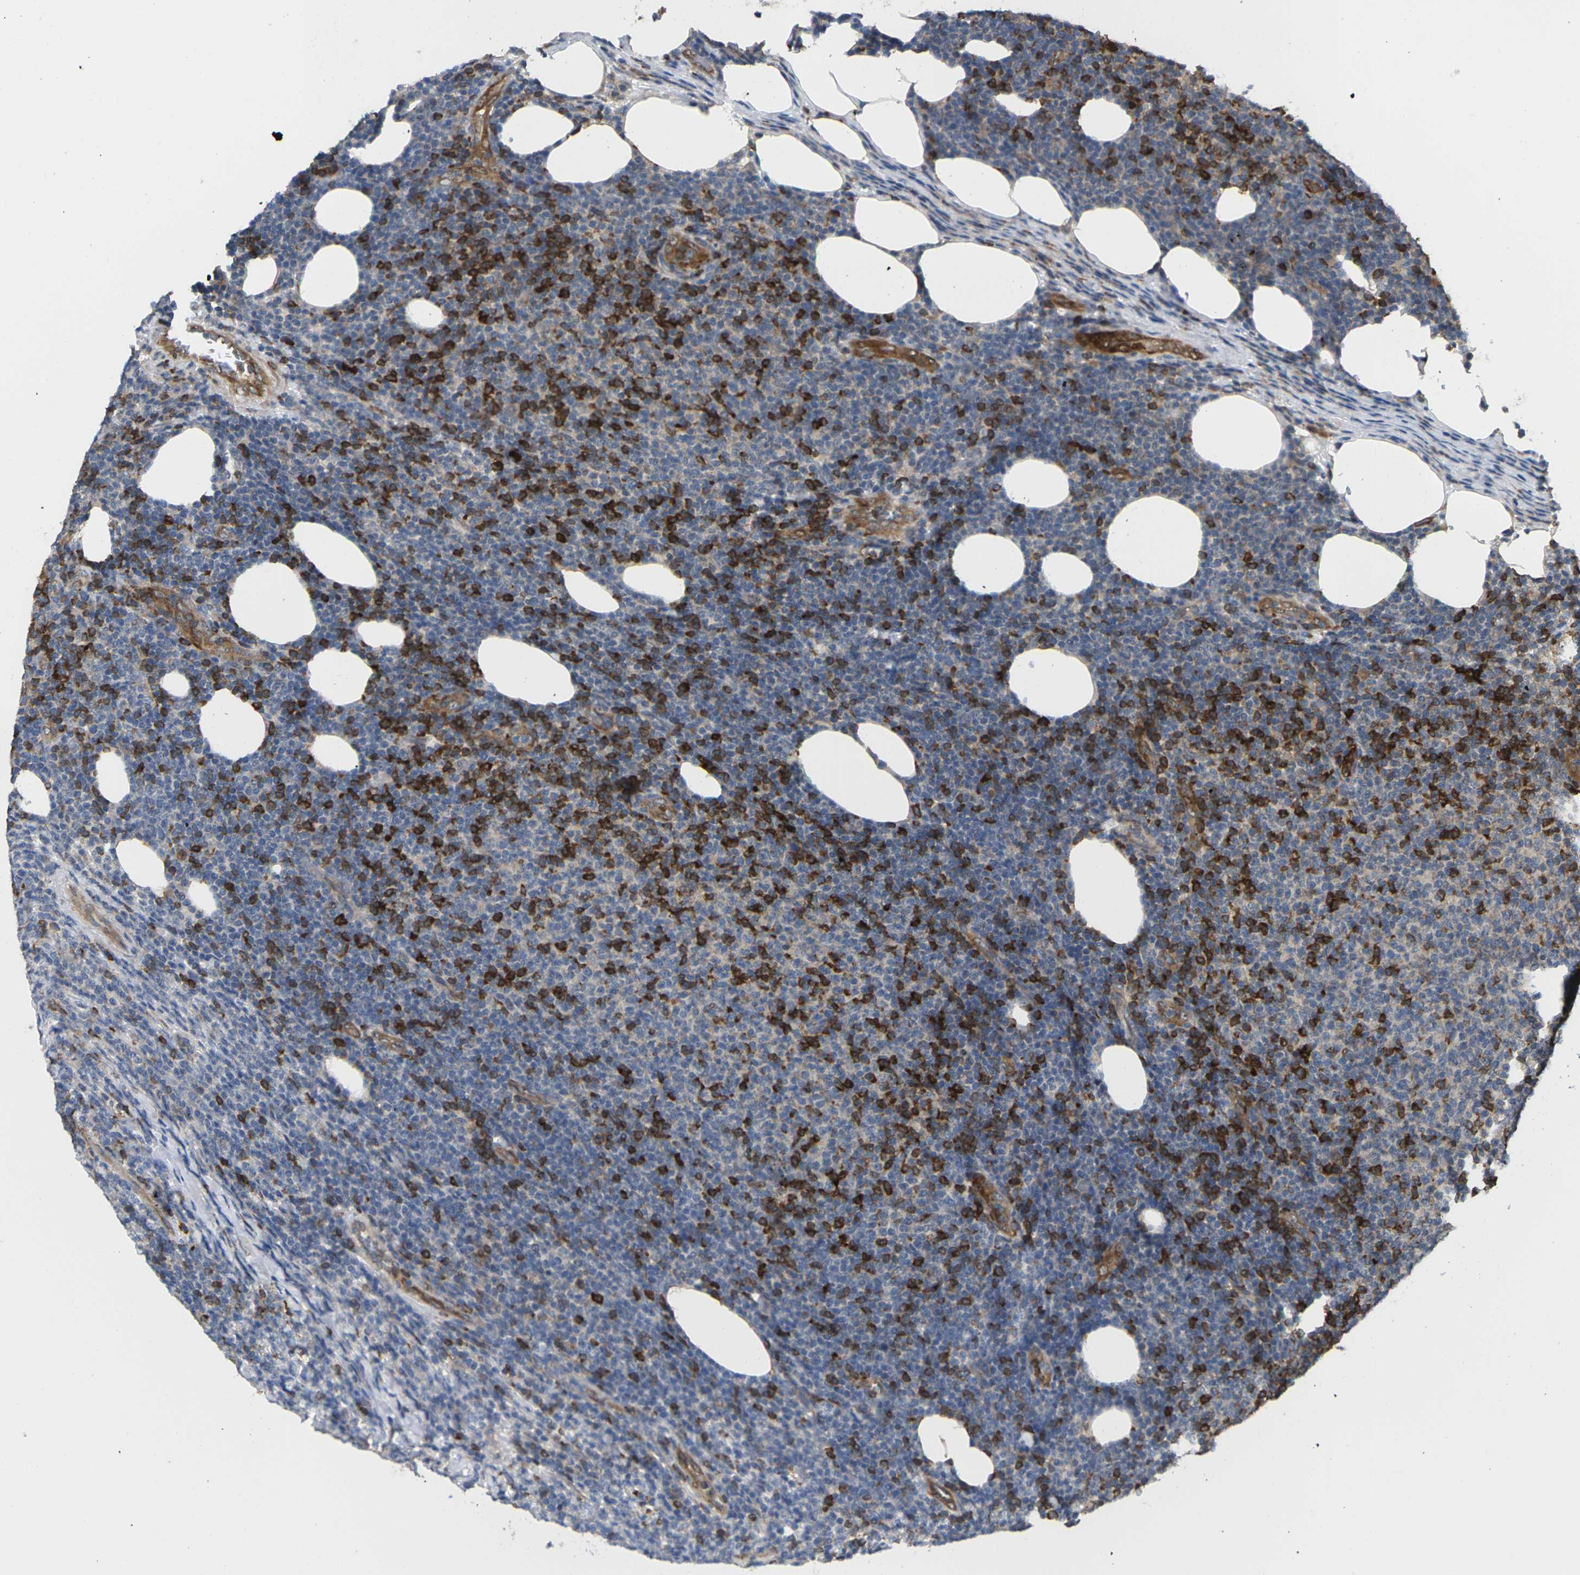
{"staining": {"intensity": "strong", "quantity": "25%-75%", "location": "cytoplasmic/membranous"}, "tissue": "lymphoma", "cell_type": "Tumor cells", "image_type": "cancer", "snomed": [{"axis": "morphology", "description": "Malignant lymphoma, non-Hodgkin's type, Low grade"}, {"axis": "topography", "description": "Lymph node"}], "caption": "High-magnification brightfield microscopy of lymphoma stained with DAB (brown) and counterstained with hematoxylin (blue). tumor cells exhibit strong cytoplasmic/membranous positivity is seen in about25%-75% of cells.", "gene": "TIAM1", "patient": {"sex": "male", "age": 66}}